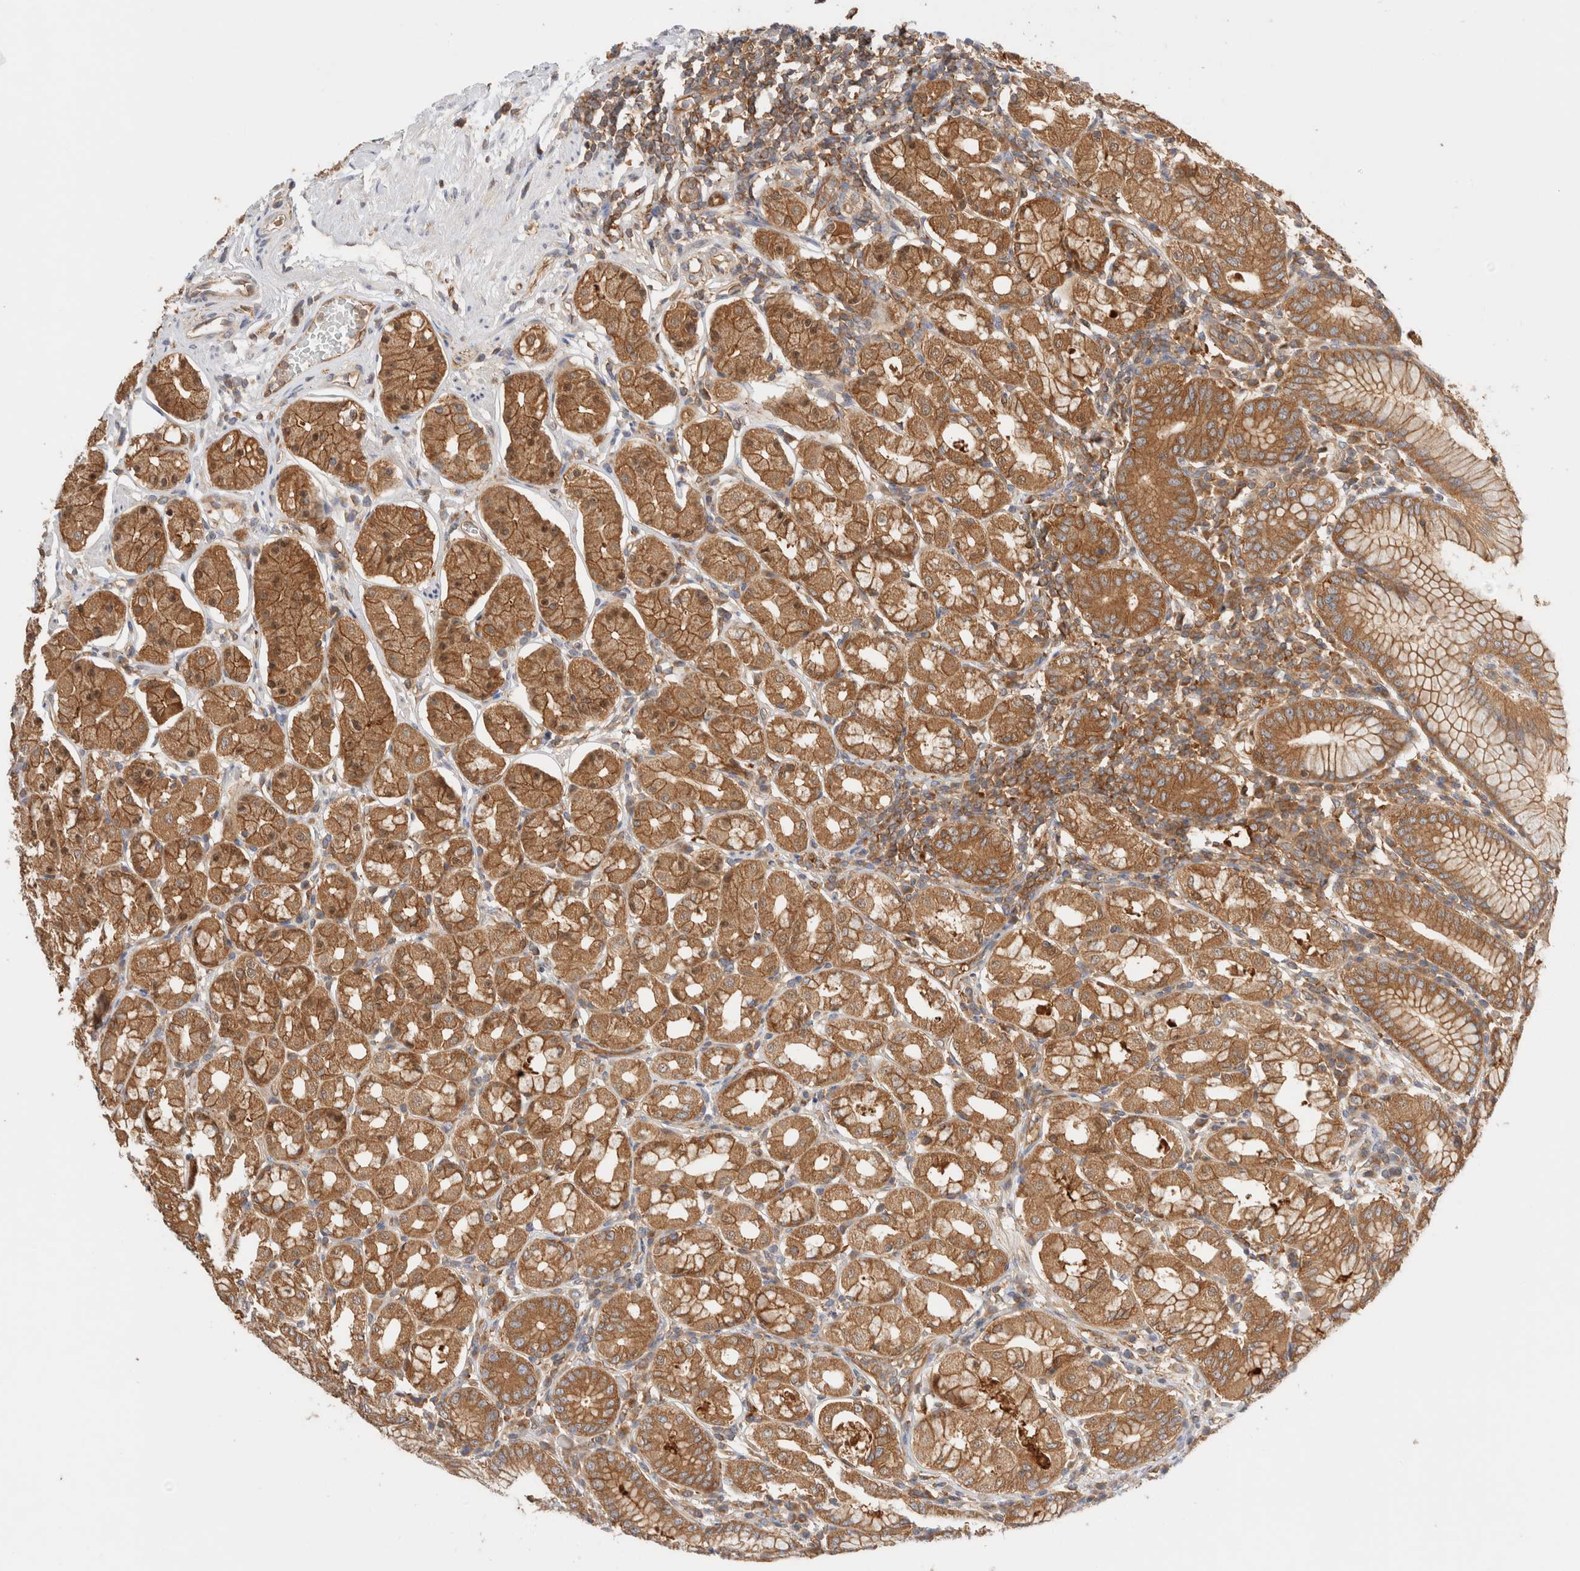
{"staining": {"intensity": "moderate", "quantity": ">75%", "location": "cytoplasmic/membranous"}, "tissue": "stomach", "cell_type": "Glandular cells", "image_type": "normal", "snomed": [{"axis": "morphology", "description": "Normal tissue, NOS"}, {"axis": "topography", "description": "Stomach"}, {"axis": "topography", "description": "Stomach, lower"}], "caption": "Protein analysis of unremarkable stomach reveals moderate cytoplasmic/membranous positivity in approximately >75% of glandular cells. (Stains: DAB in brown, nuclei in blue, Microscopy: brightfield microscopy at high magnification).", "gene": "RABEP1", "patient": {"sex": "female", "age": 56}}